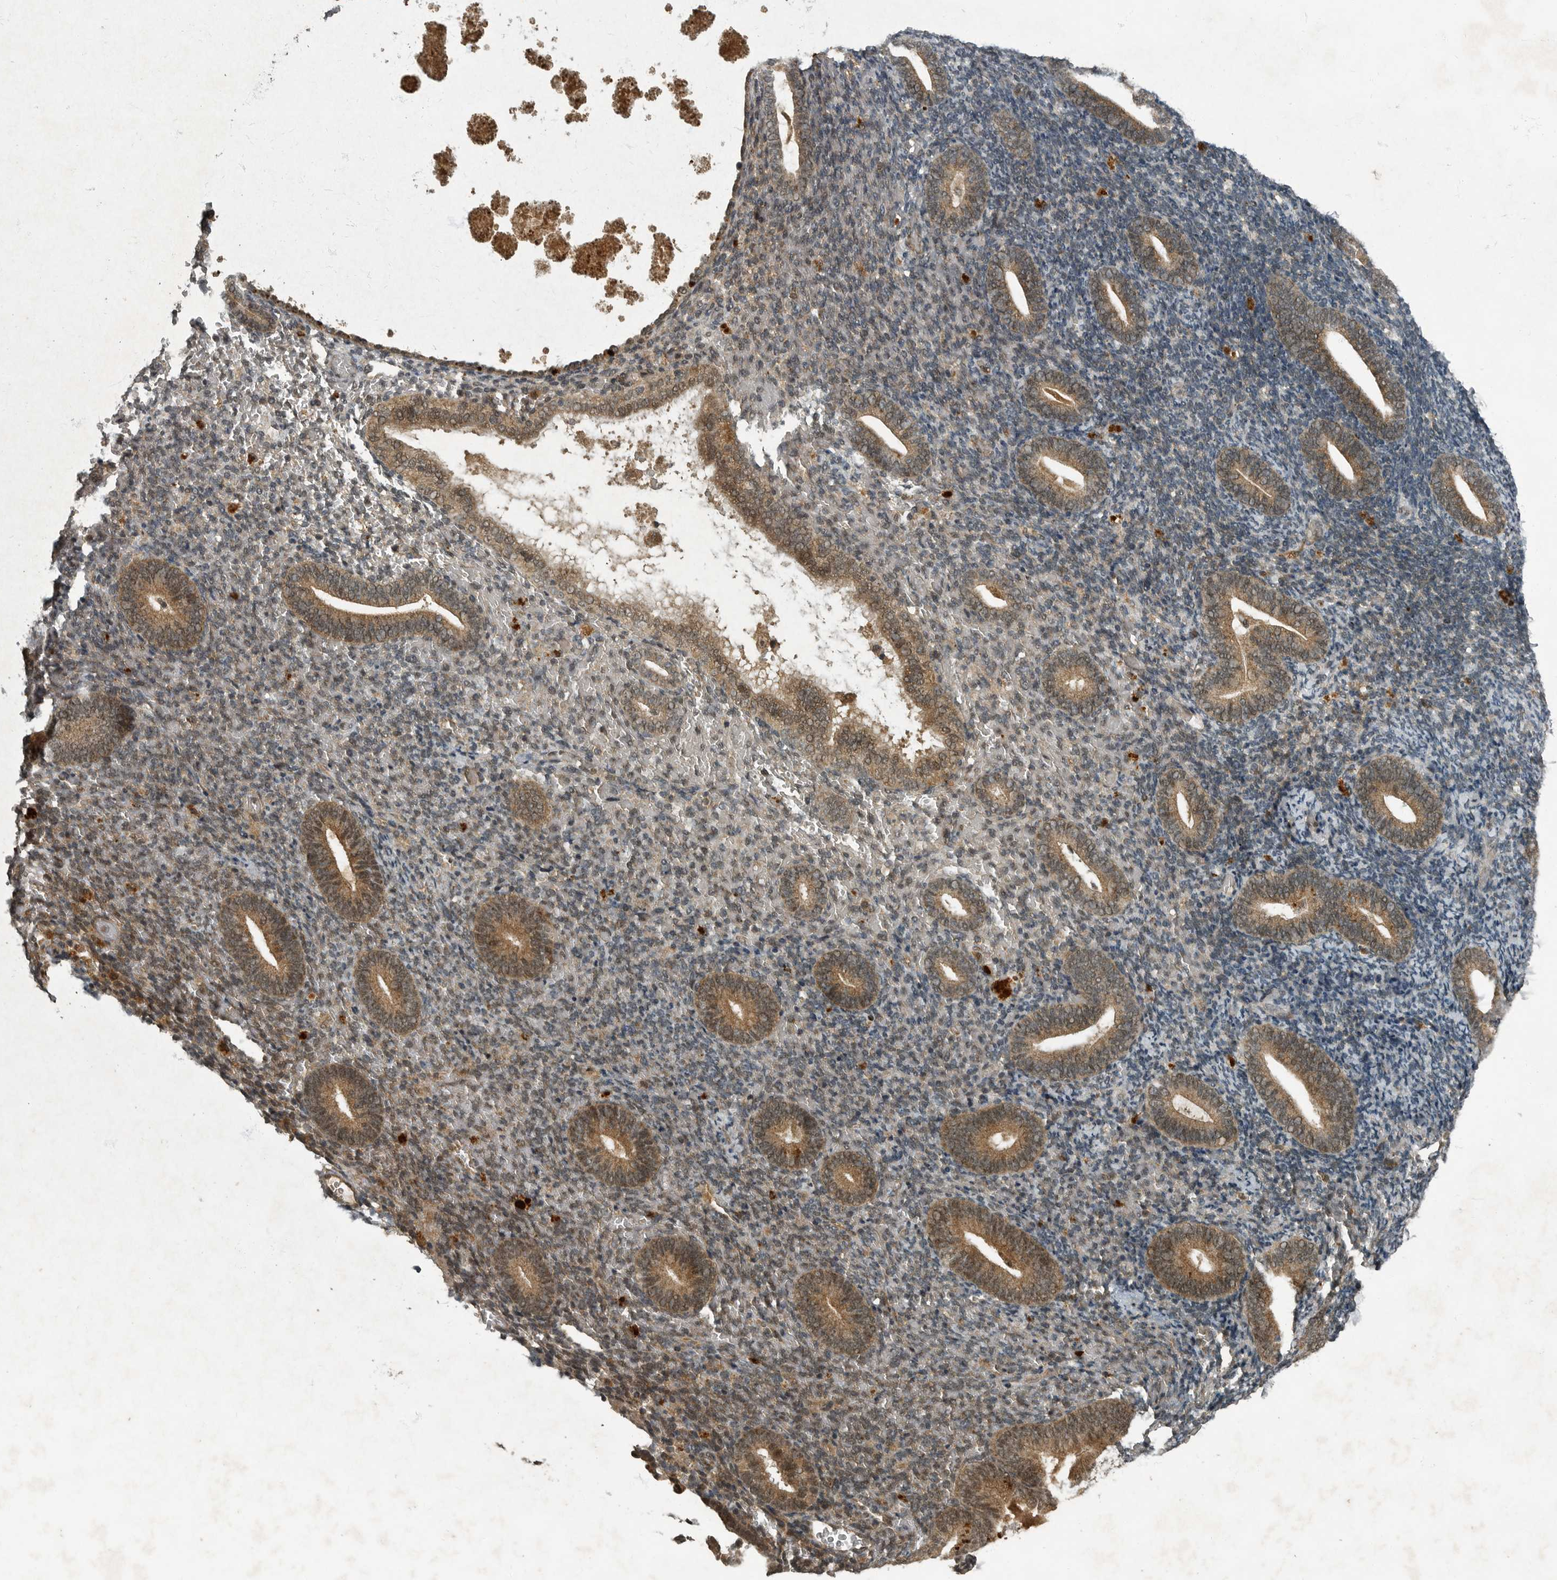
{"staining": {"intensity": "weak", "quantity": "25%-75%", "location": "cytoplasmic/membranous"}, "tissue": "endometrium", "cell_type": "Cells in endometrial stroma", "image_type": "normal", "snomed": [{"axis": "morphology", "description": "Normal tissue, NOS"}, {"axis": "topography", "description": "Endometrium"}], "caption": "This is an image of IHC staining of benign endometrium, which shows weak expression in the cytoplasmic/membranous of cells in endometrial stroma.", "gene": "FOXO1", "patient": {"sex": "female", "age": 51}}